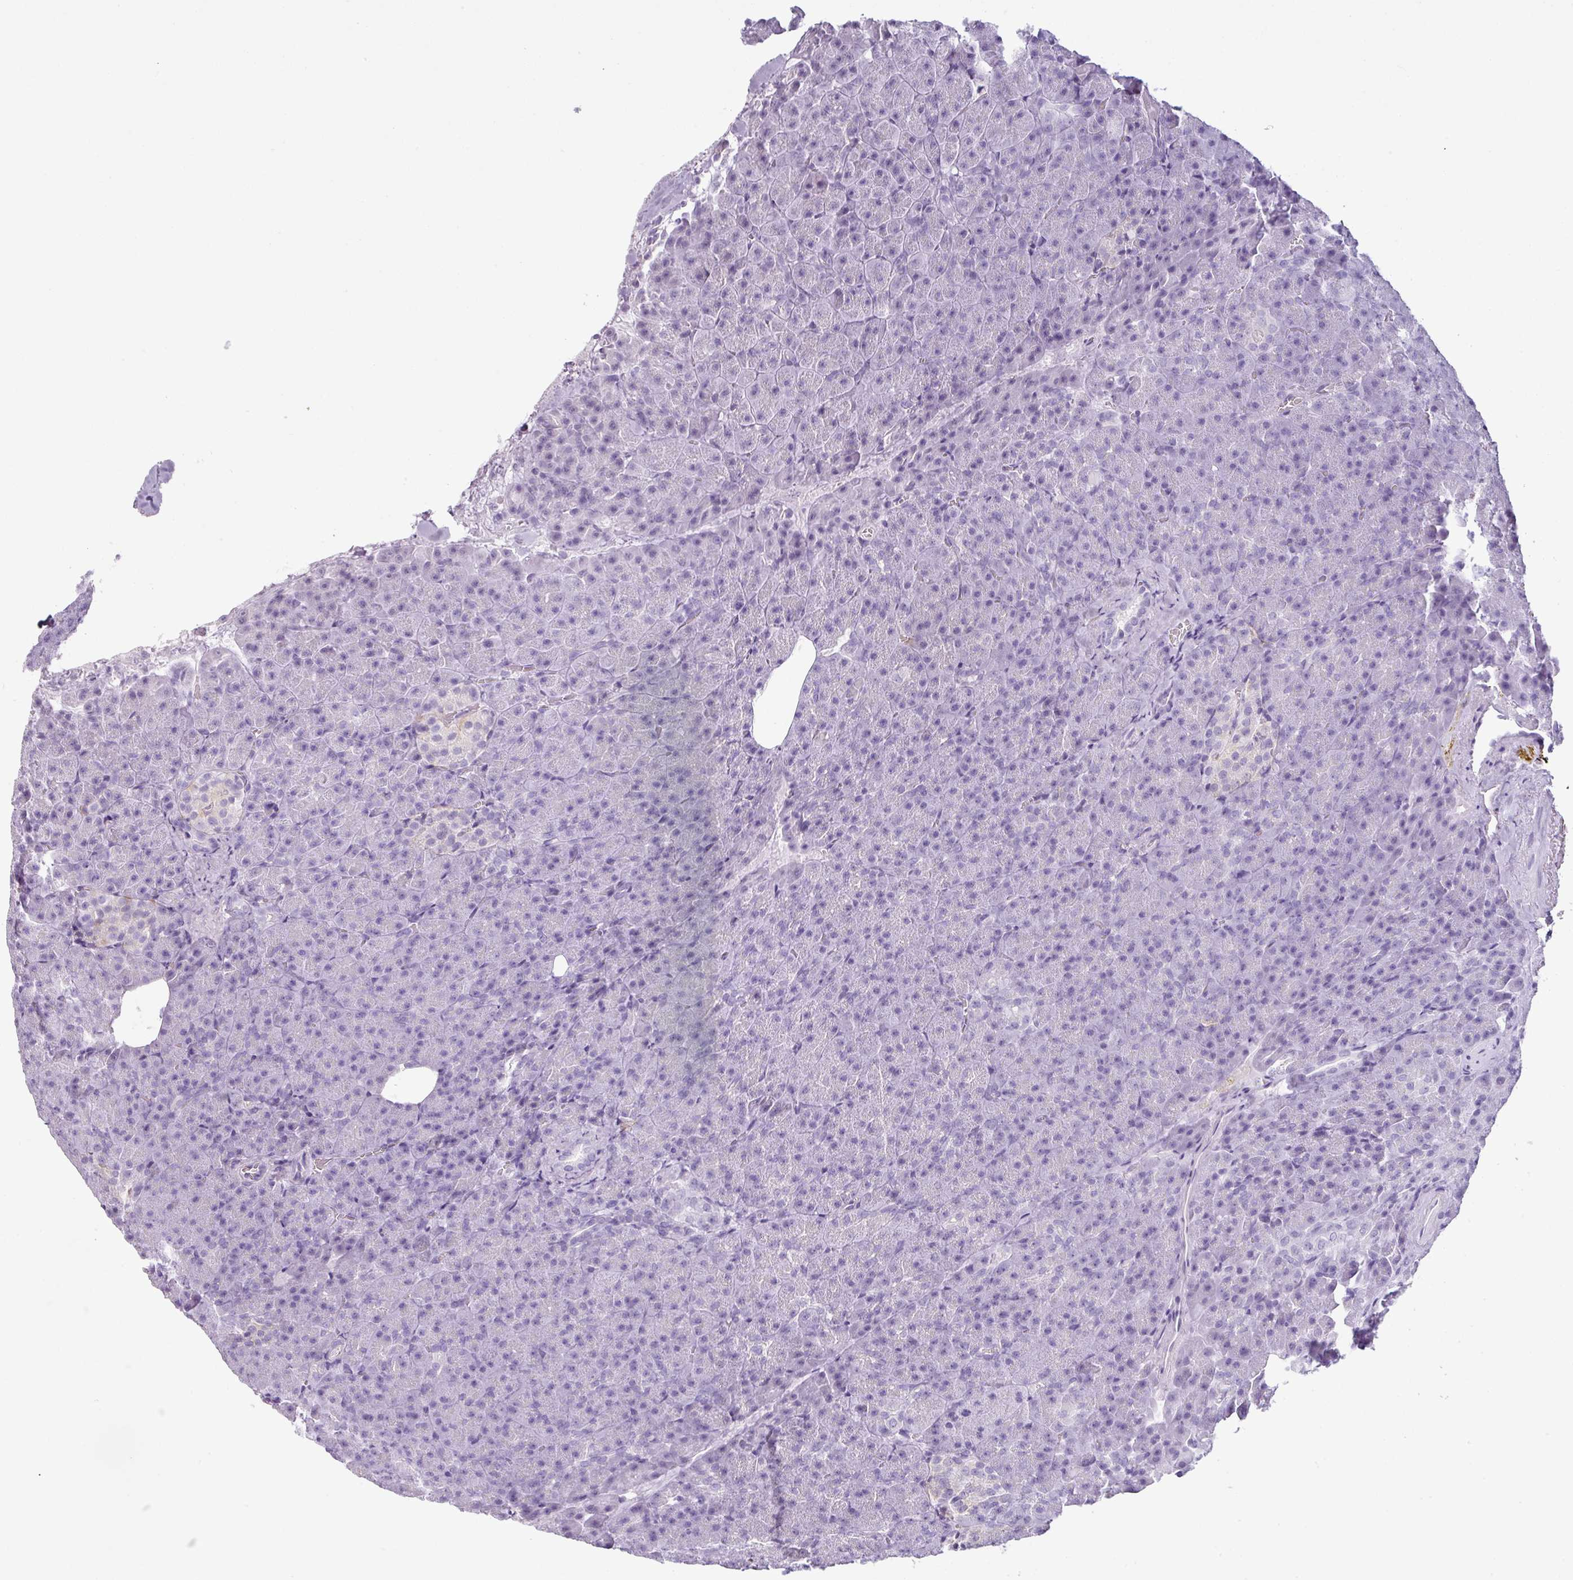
{"staining": {"intensity": "negative", "quantity": "none", "location": "none"}, "tissue": "pancreas", "cell_type": "Exocrine glandular cells", "image_type": "normal", "snomed": [{"axis": "morphology", "description": "Normal tissue, NOS"}, {"axis": "topography", "description": "Pancreas"}], "caption": "Micrograph shows no significant protein positivity in exocrine glandular cells of unremarkable pancreas. Brightfield microscopy of immunohistochemistry stained with DAB (brown) and hematoxylin (blue), captured at high magnification.", "gene": "SCT", "patient": {"sex": "female", "age": 74}}